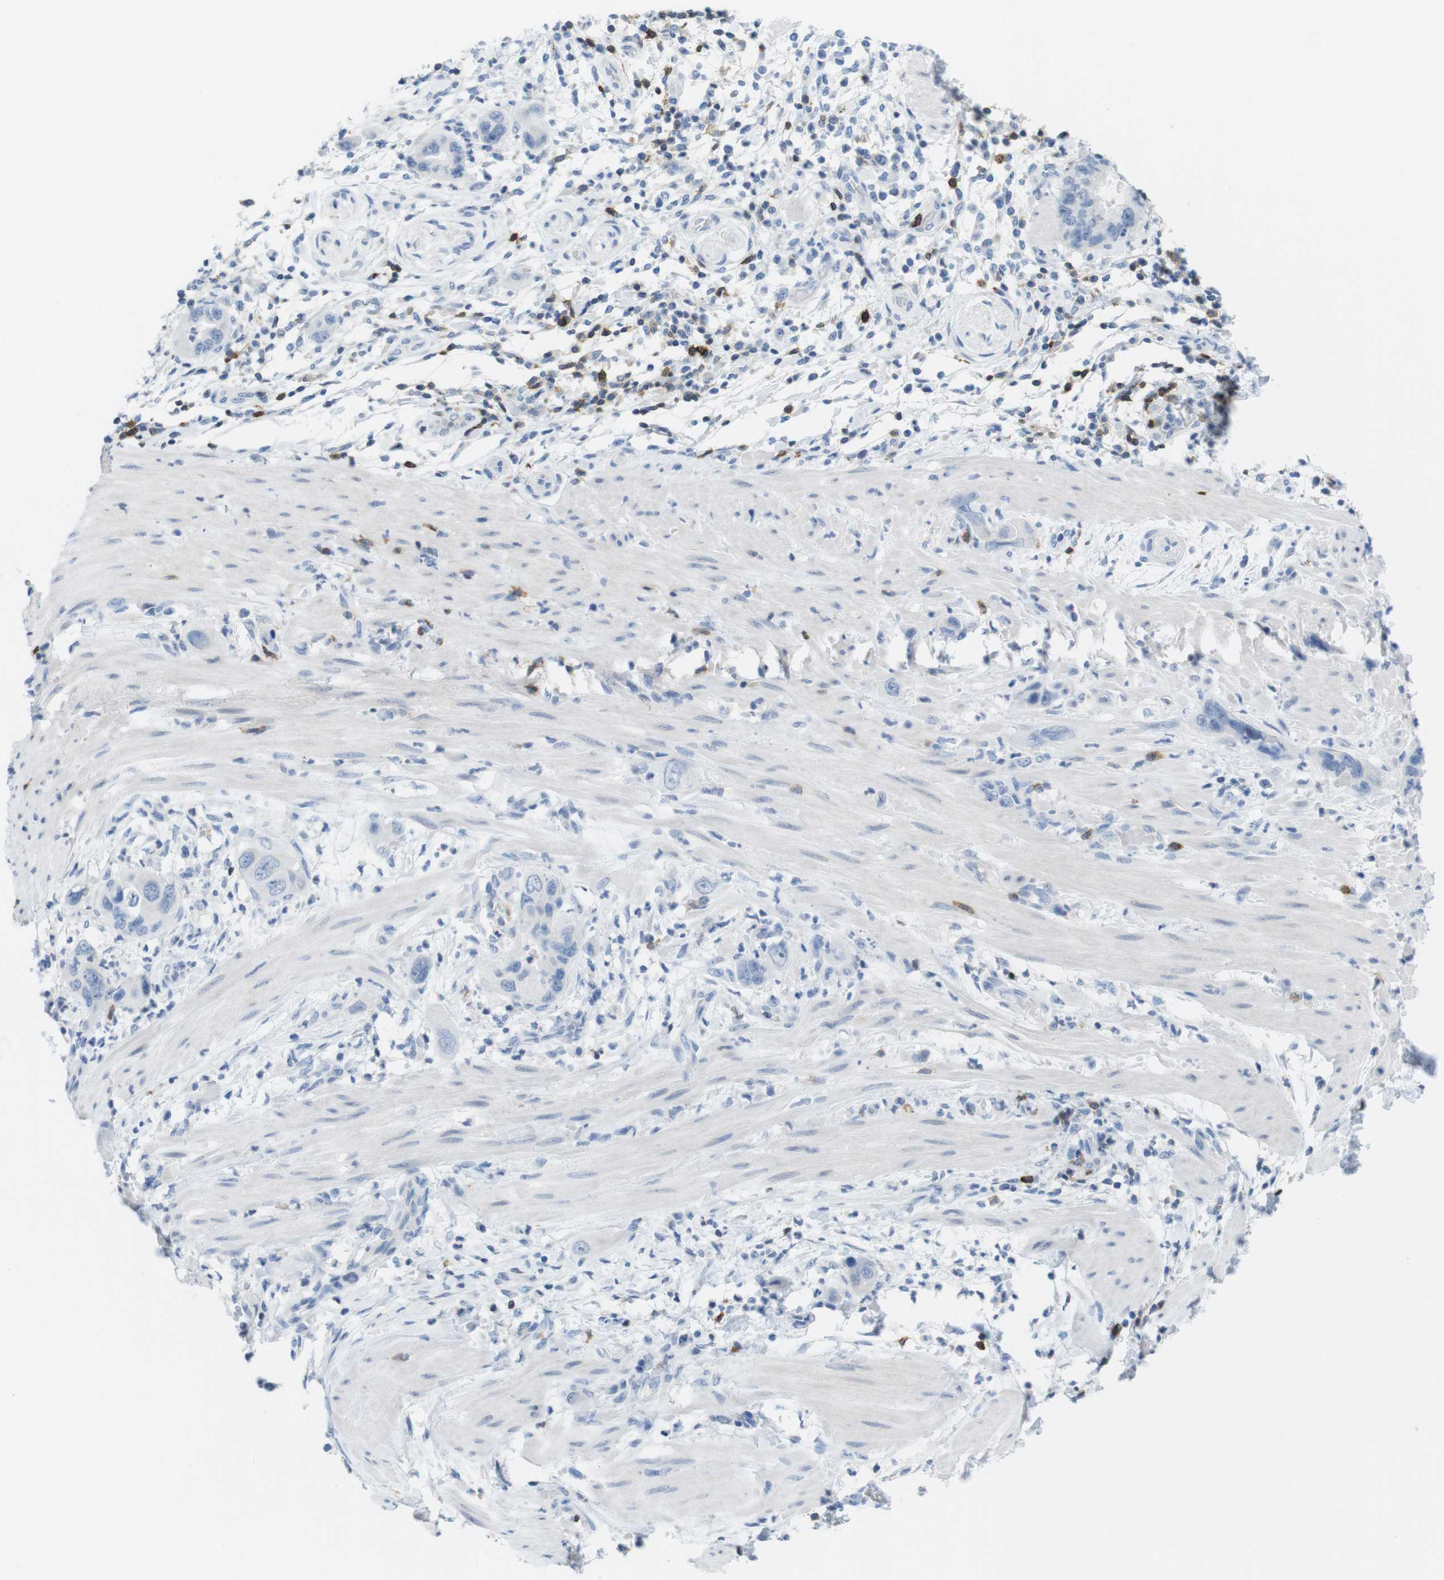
{"staining": {"intensity": "negative", "quantity": "none", "location": "none"}, "tissue": "pancreatic cancer", "cell_type": "Tumor cells", "image_type": "cancer", "snomed": [{"axis": "morphology", "description": "Adenocarcinoma, NOS"}, {"axis": "topography", "description": "Pancreas"}], "caption": "Tumor cells show no significant expression in pancreatic cancer.", "gene": "CD5", "patient": {"sex": "female", "age": 71}}